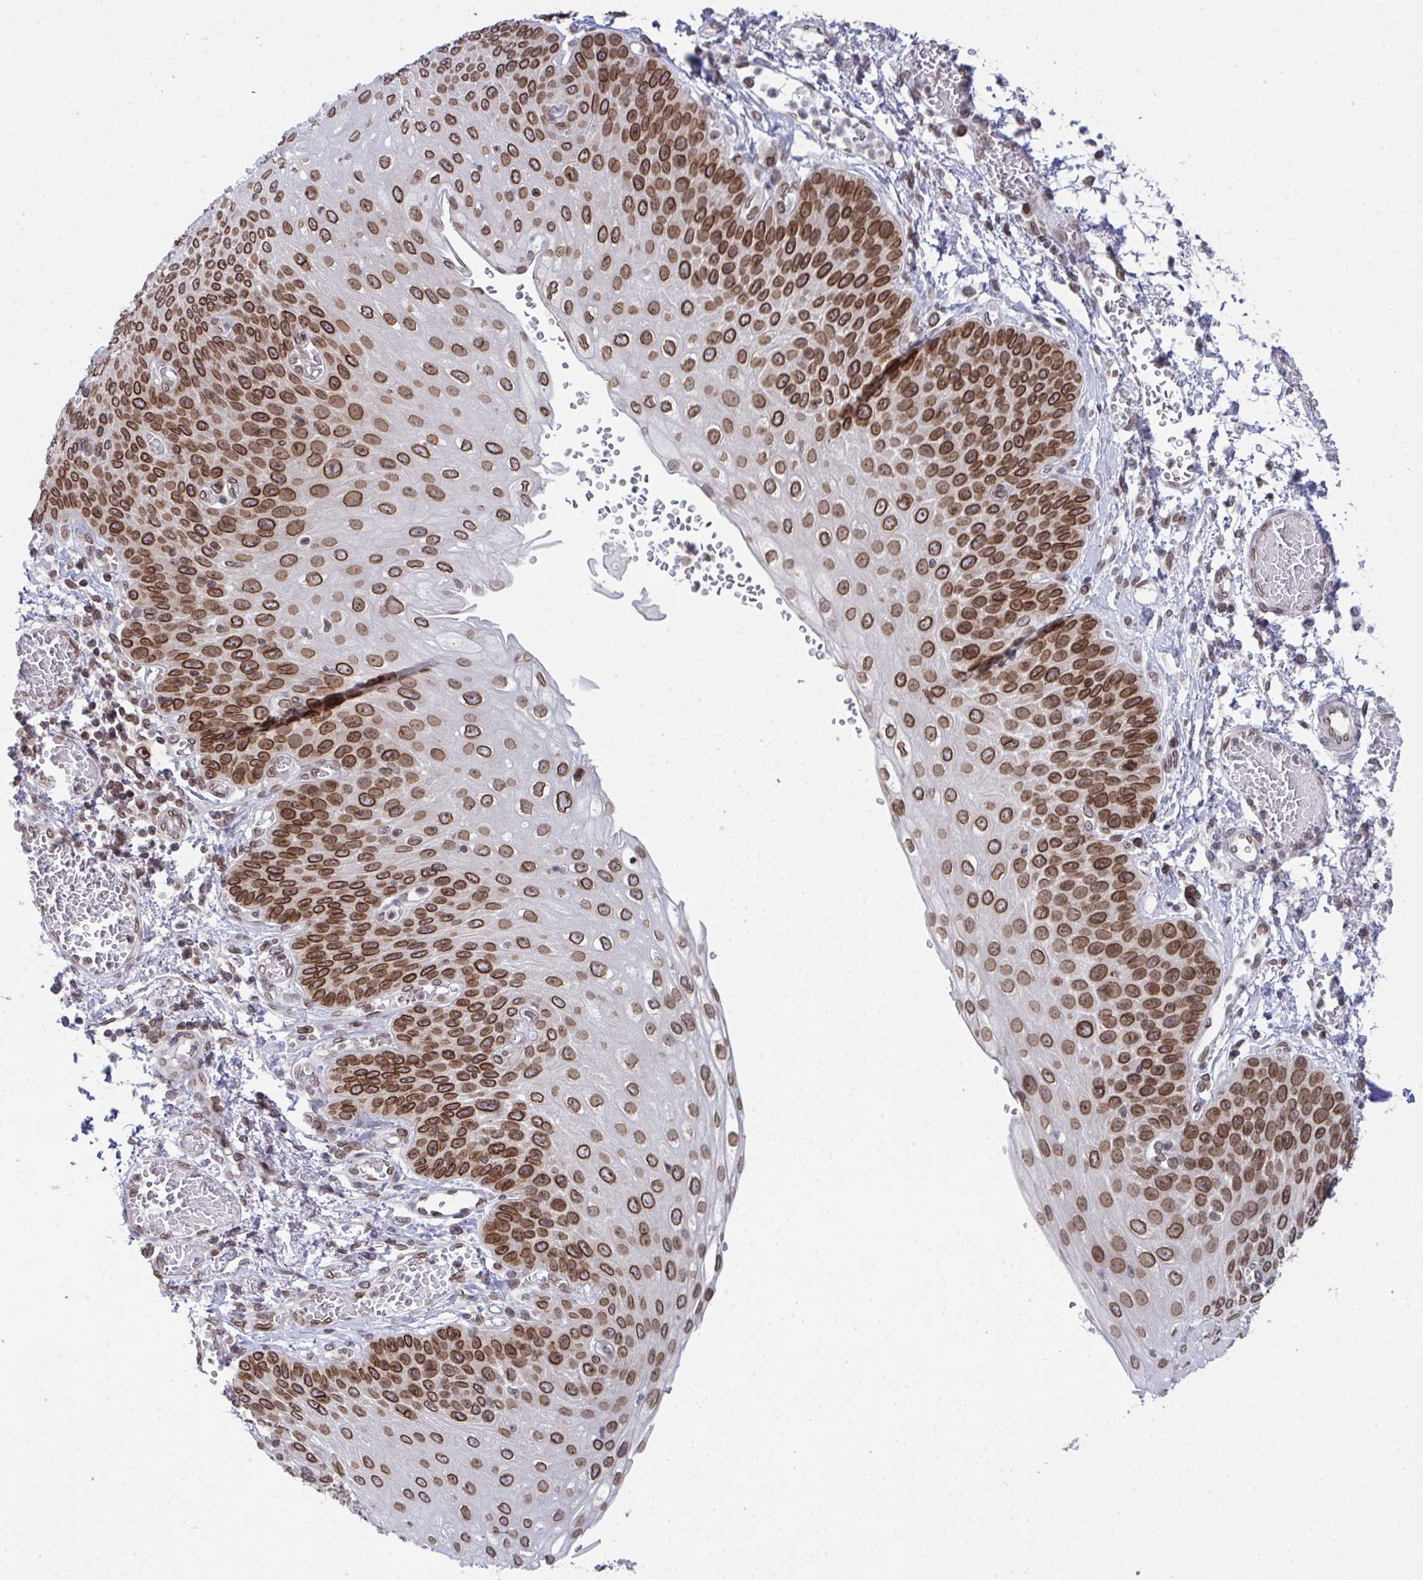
{"staining": {"intensity": "strong", "quantity": ">75%", "location": "cytoplasmic/membranous,nuclear"}, "tissue": "esophagus", "cell_type": "Squamous epithelial cells", "image_type": "normal", "snomed": [{"axis": "morphology", "description": "Normal tissue, NOS"}, {"axis": "morphology", "description": "Adenocarcinoma, NOS"}, {"axis": "topography", "description": "Esophagus"}], "caption": "Esophagus stained with a brown dye shows strong cytoplasmic/membranous,nuclear positive expression in approximately >75% of squamous epithelial cells.", "gene": "RANBP2", "patient": {"sex": "male", "age": 81}}